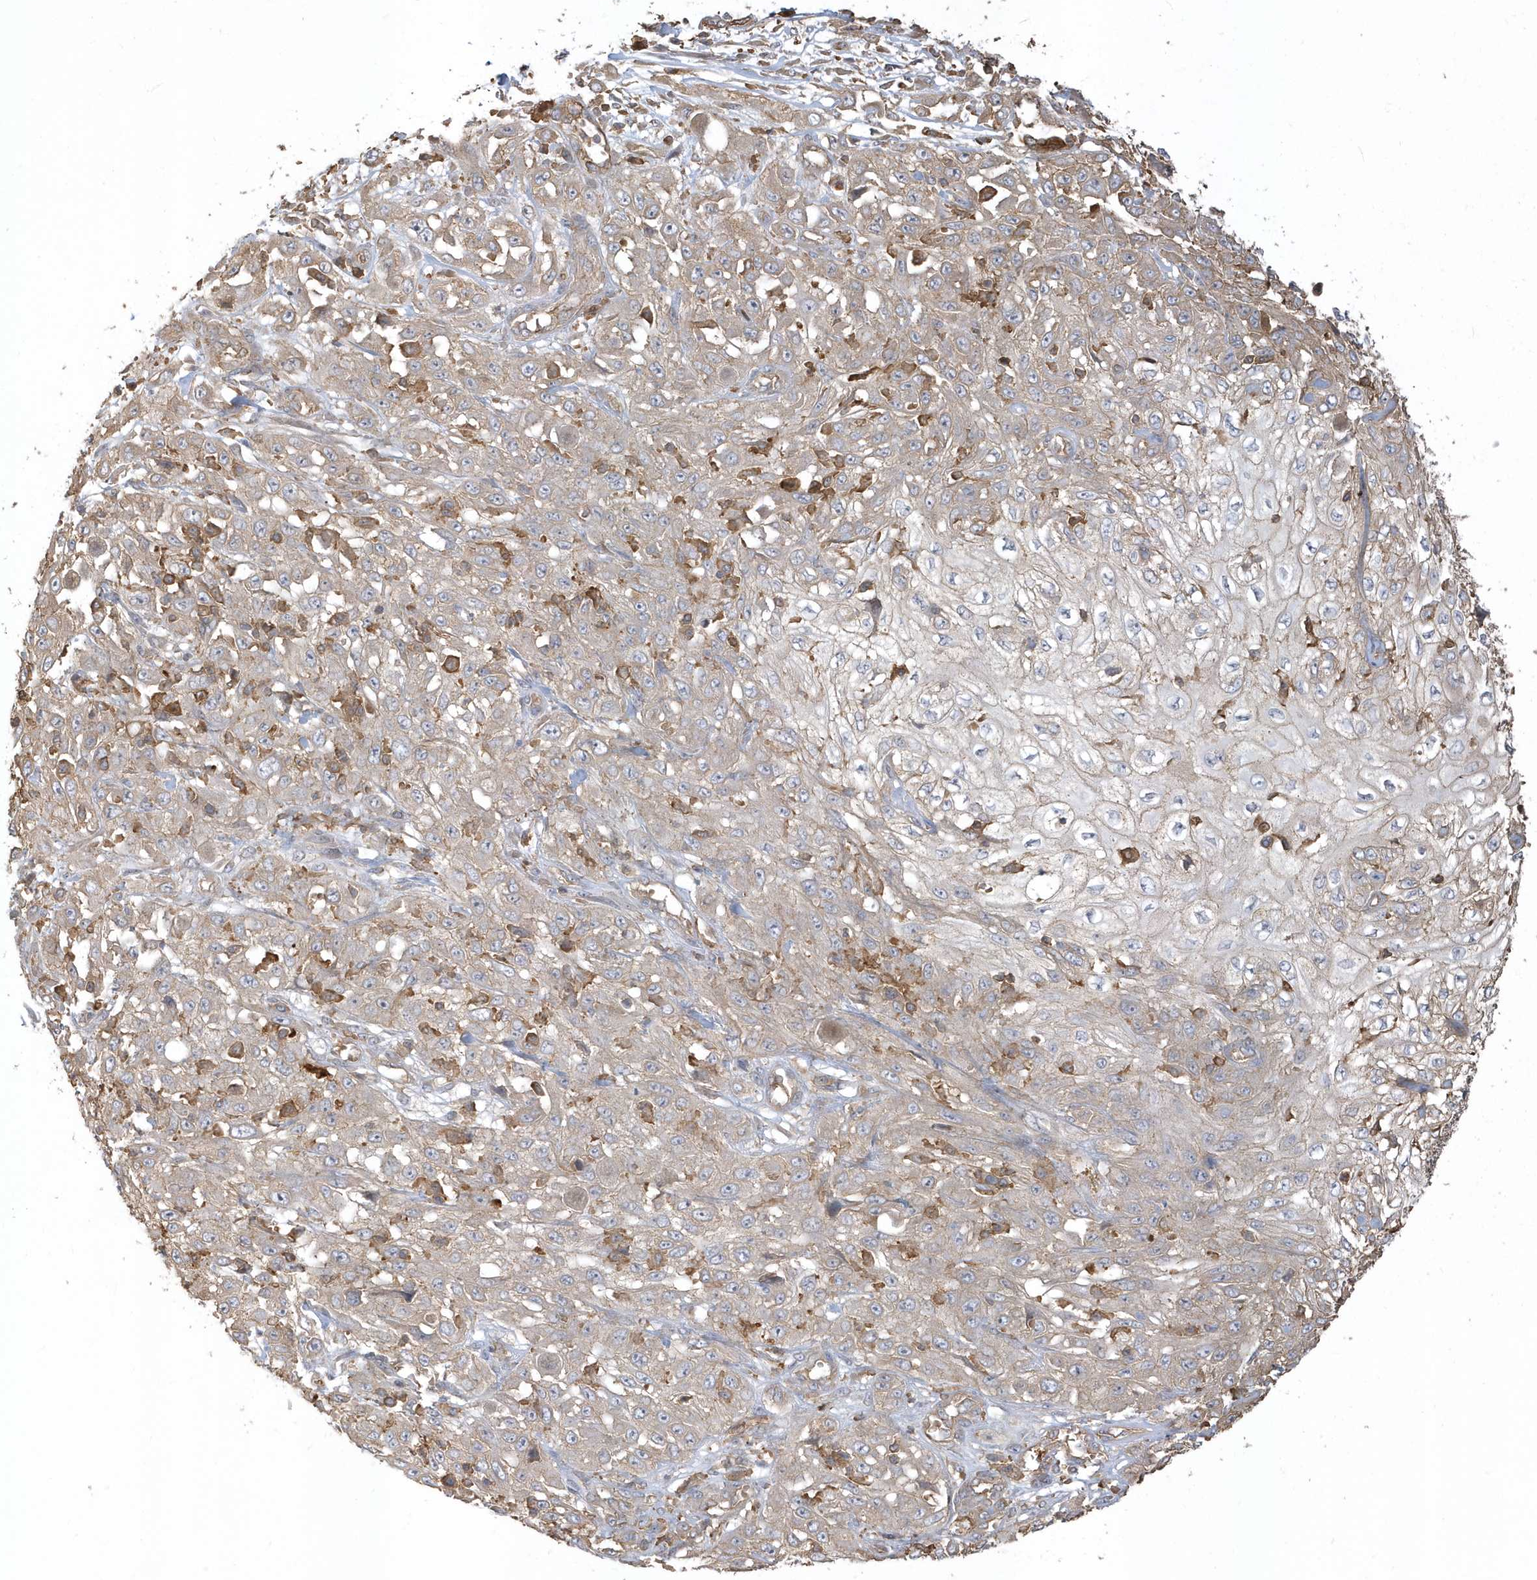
{"staining": {"intensity": "weak", "quantity": "25%-75%", "location": "cytoplasmic/membranous"}, "tissue": "skin cancer", "cell_type": "Tumor cells", "image_type": "cancer", "snomed": [{"axis": "morphology", "description": "Squamous cell carcinoma, NOS"}, {"axis": "morphology", "description": "Squamous cell carcinoma, metastatic, NOS"}, {"axis": "topography", "description": "Skin"}, {"axis": "topography", "description": "Lymph node"}], "caption": "High-magnification brightfield microscopy of squamous cell carcinoma (skin) stained with DAB (3,3'-diaminobenzidine) (brown) and counterstained with hematoxylin (blue). tumor cells exhibit weak cytoplasmic/membranous positivity is seen in about25%-75% of cells.", "gene": "ZBTB8A", "patient": {"sex": "male", "age": 75}}